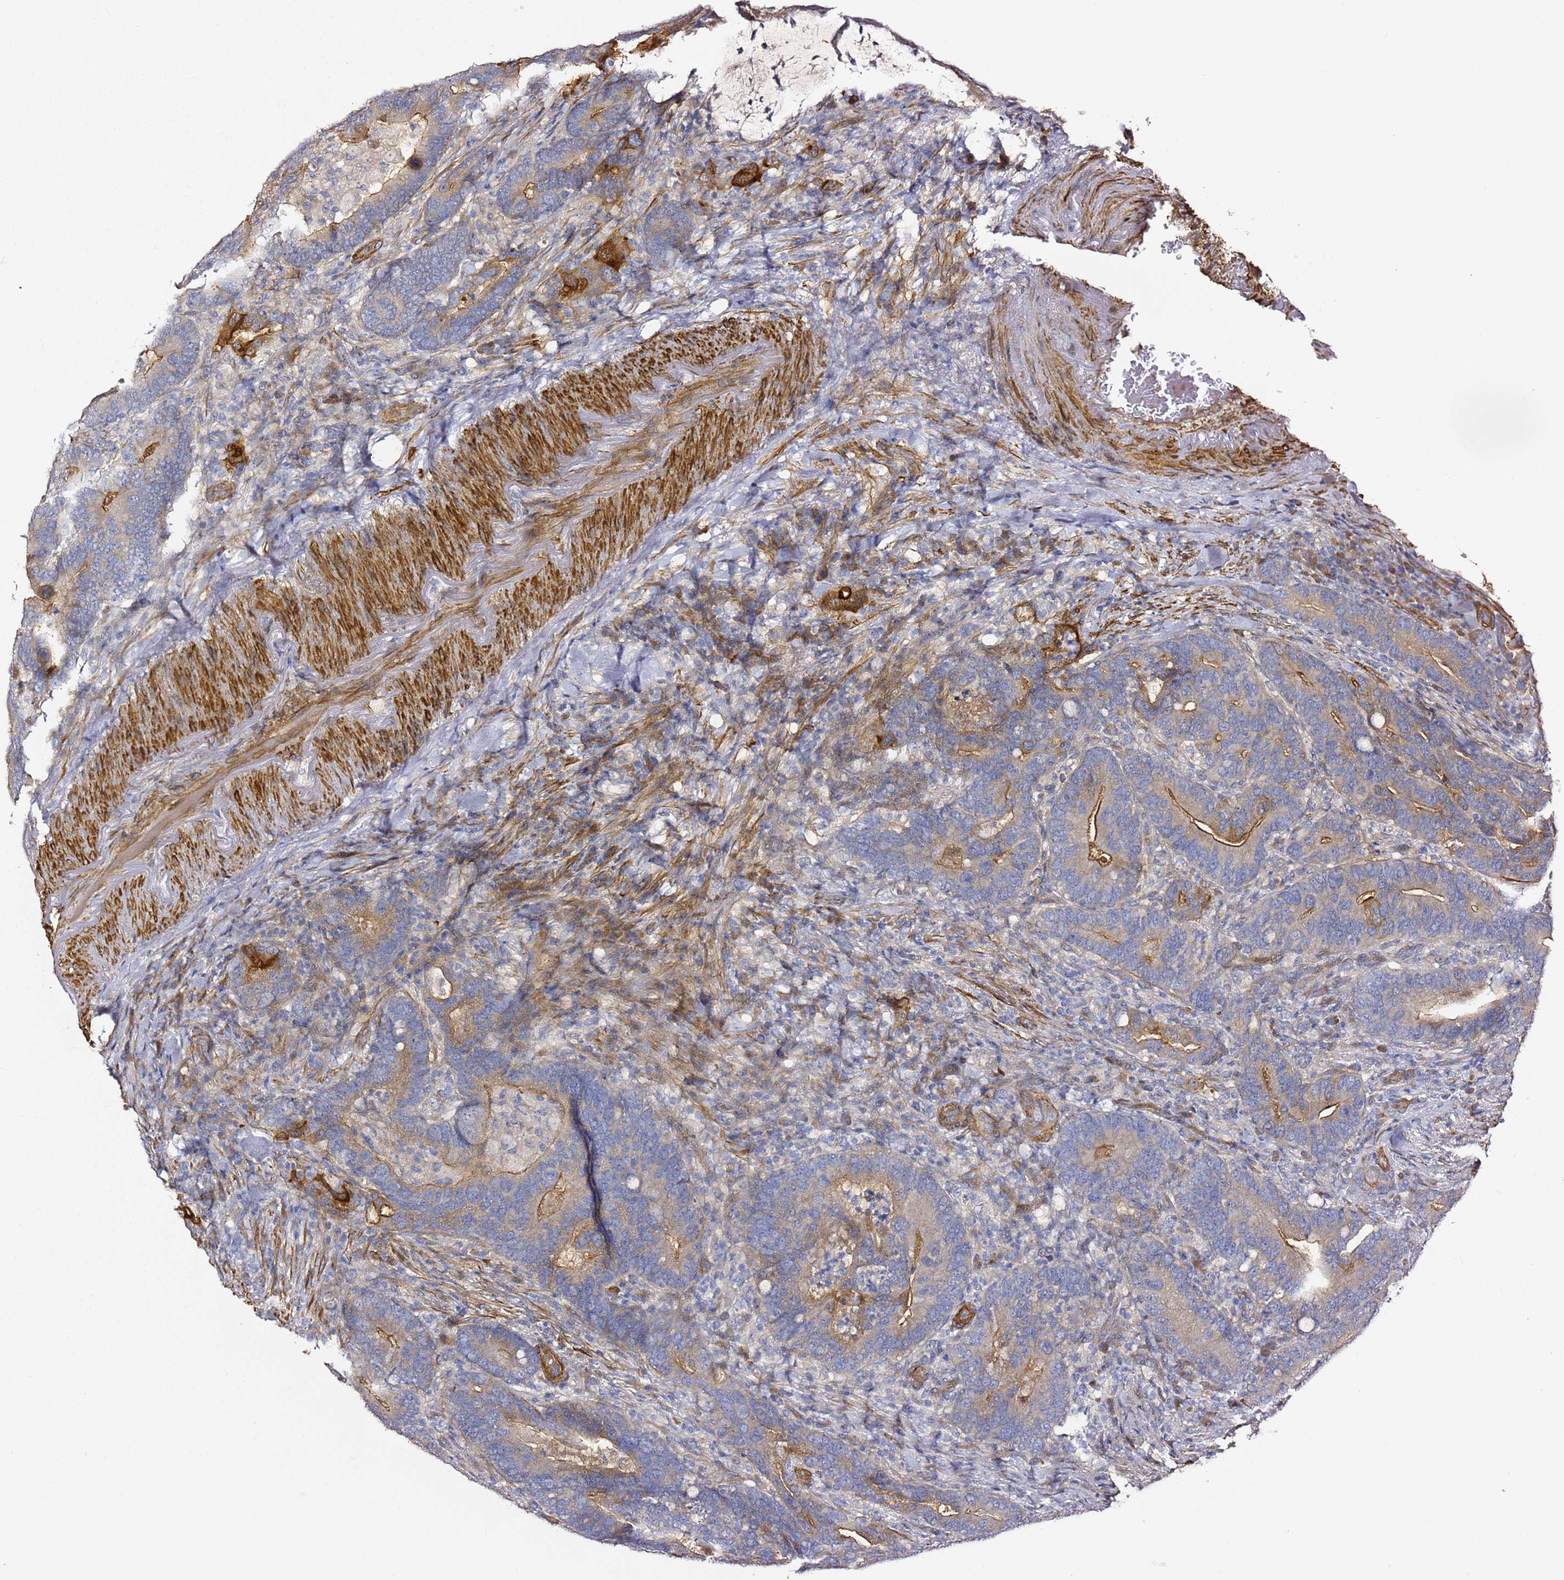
{"staining": {"intensity": "moderate", "quantity": "25%-75%", "location": "cytoplasmic/membranous"}, "tissue": "colorectal cancer", "cell_type": "Tumor cells", "image_type": "cancer", "snomed": [{"axis": "morphology", "description": "Adenocarcinoma, NOS"}, {"axis": "topography", "description": "Colon"}], "caption": "Brown immunohistochemical staining in adenocarcinoma (colorectal) demonstrates moderate cytoplasmic/membranous staining in approximately 25%-75% of tumor cells.", "gene": "EPS8L1", "patient": {"sex": "female", "age": 66}}